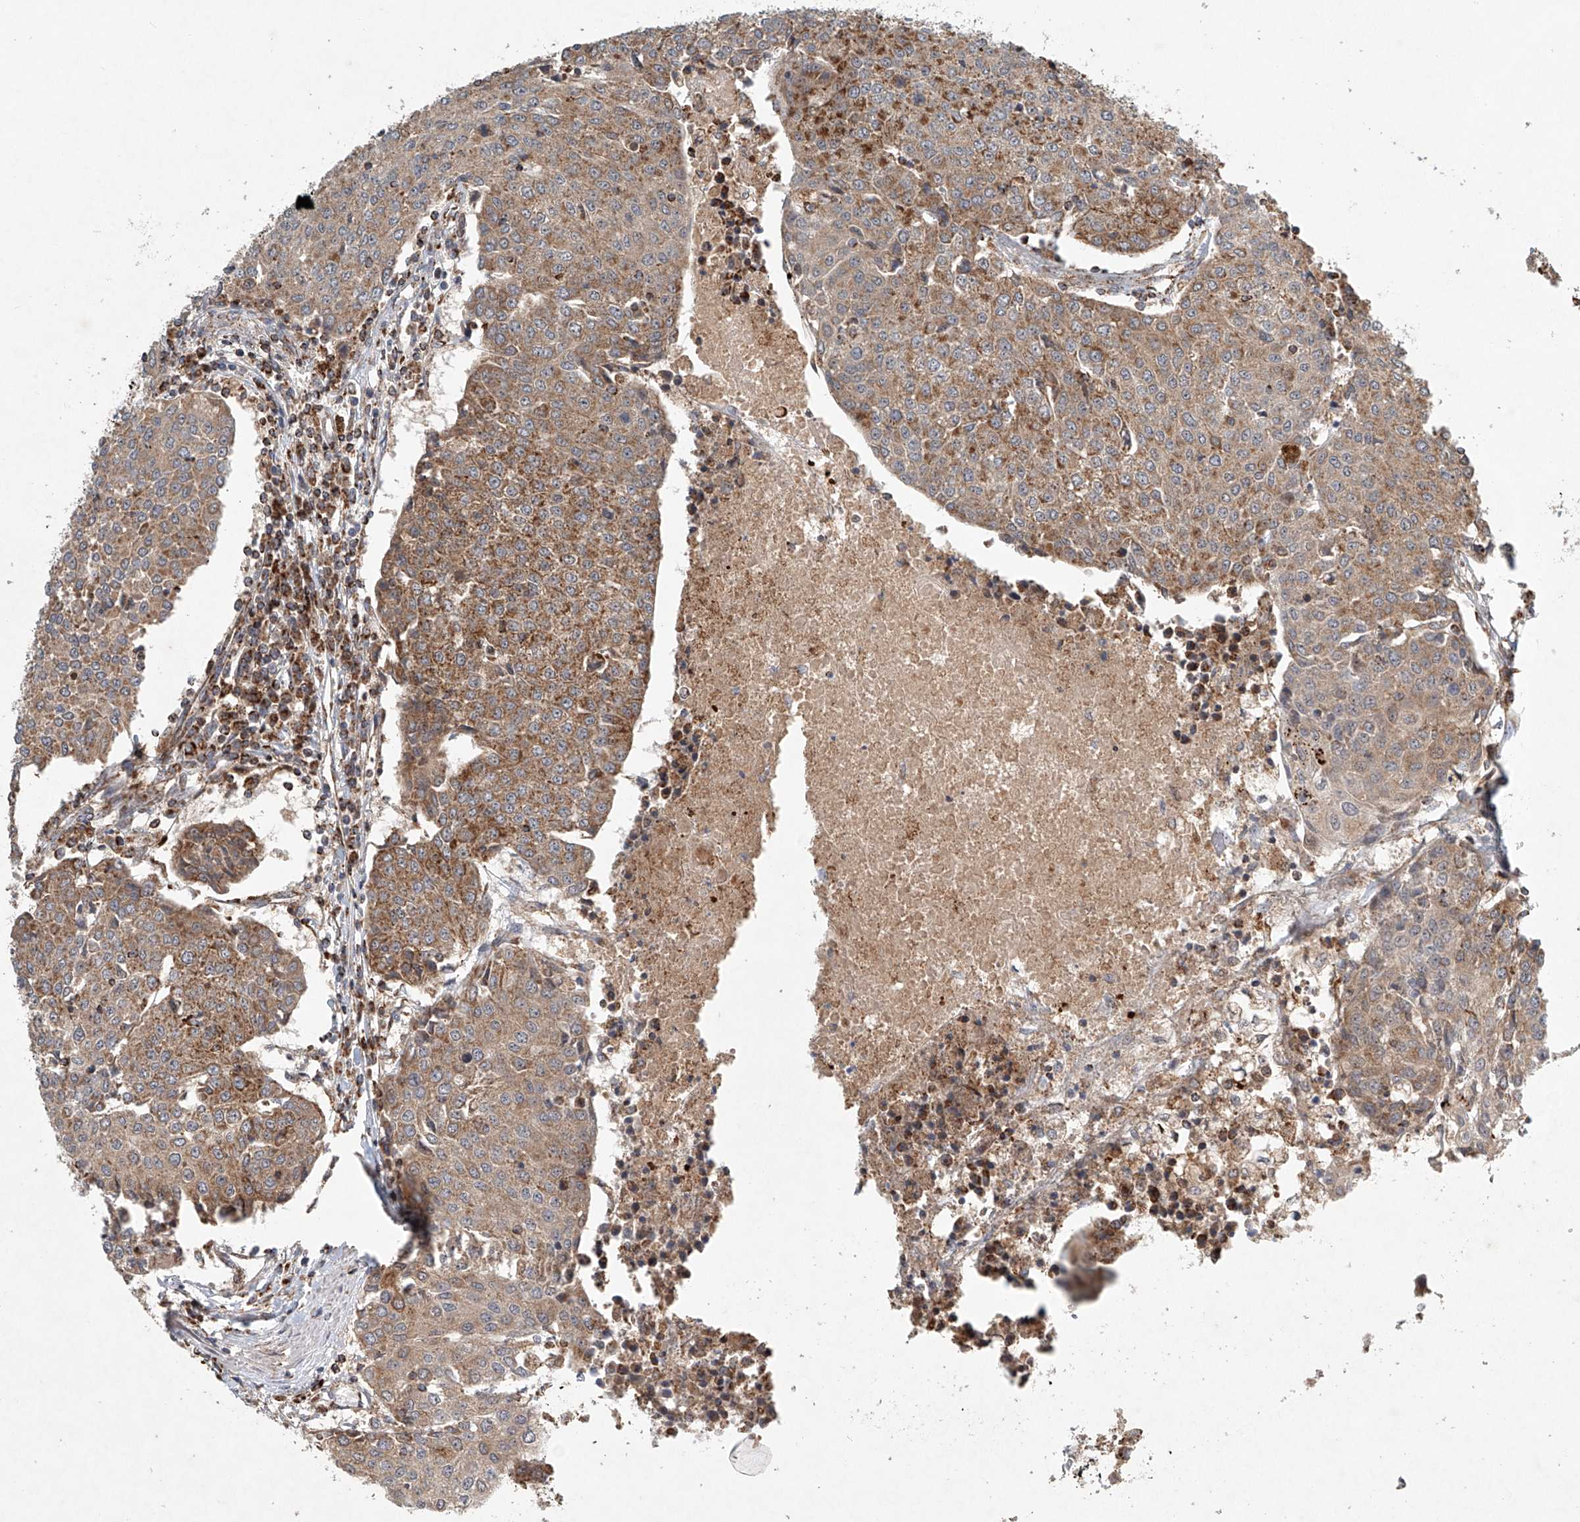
{"staining": {"intensity": "moderate", "quantity": ">75%", "location": "cytoplasmic/membranous"}, "tissue": "urothelial cancer", "cell_type": "Tumor cells", "image_type": "cancer", "snomed": [{"axis": "morphology", "description": "Urothelial carcinoma, High grade"}, {"axis": "topography", "description": "Urinary bladder"}], "caption": "A brown stain shows moderate cytoplasmic/membranous positivity of a protein in urothelial carcinoma (high-grade) tumor cells.", "gene": "DCAF11", "patient": {"sex": "female", "age": 85}}